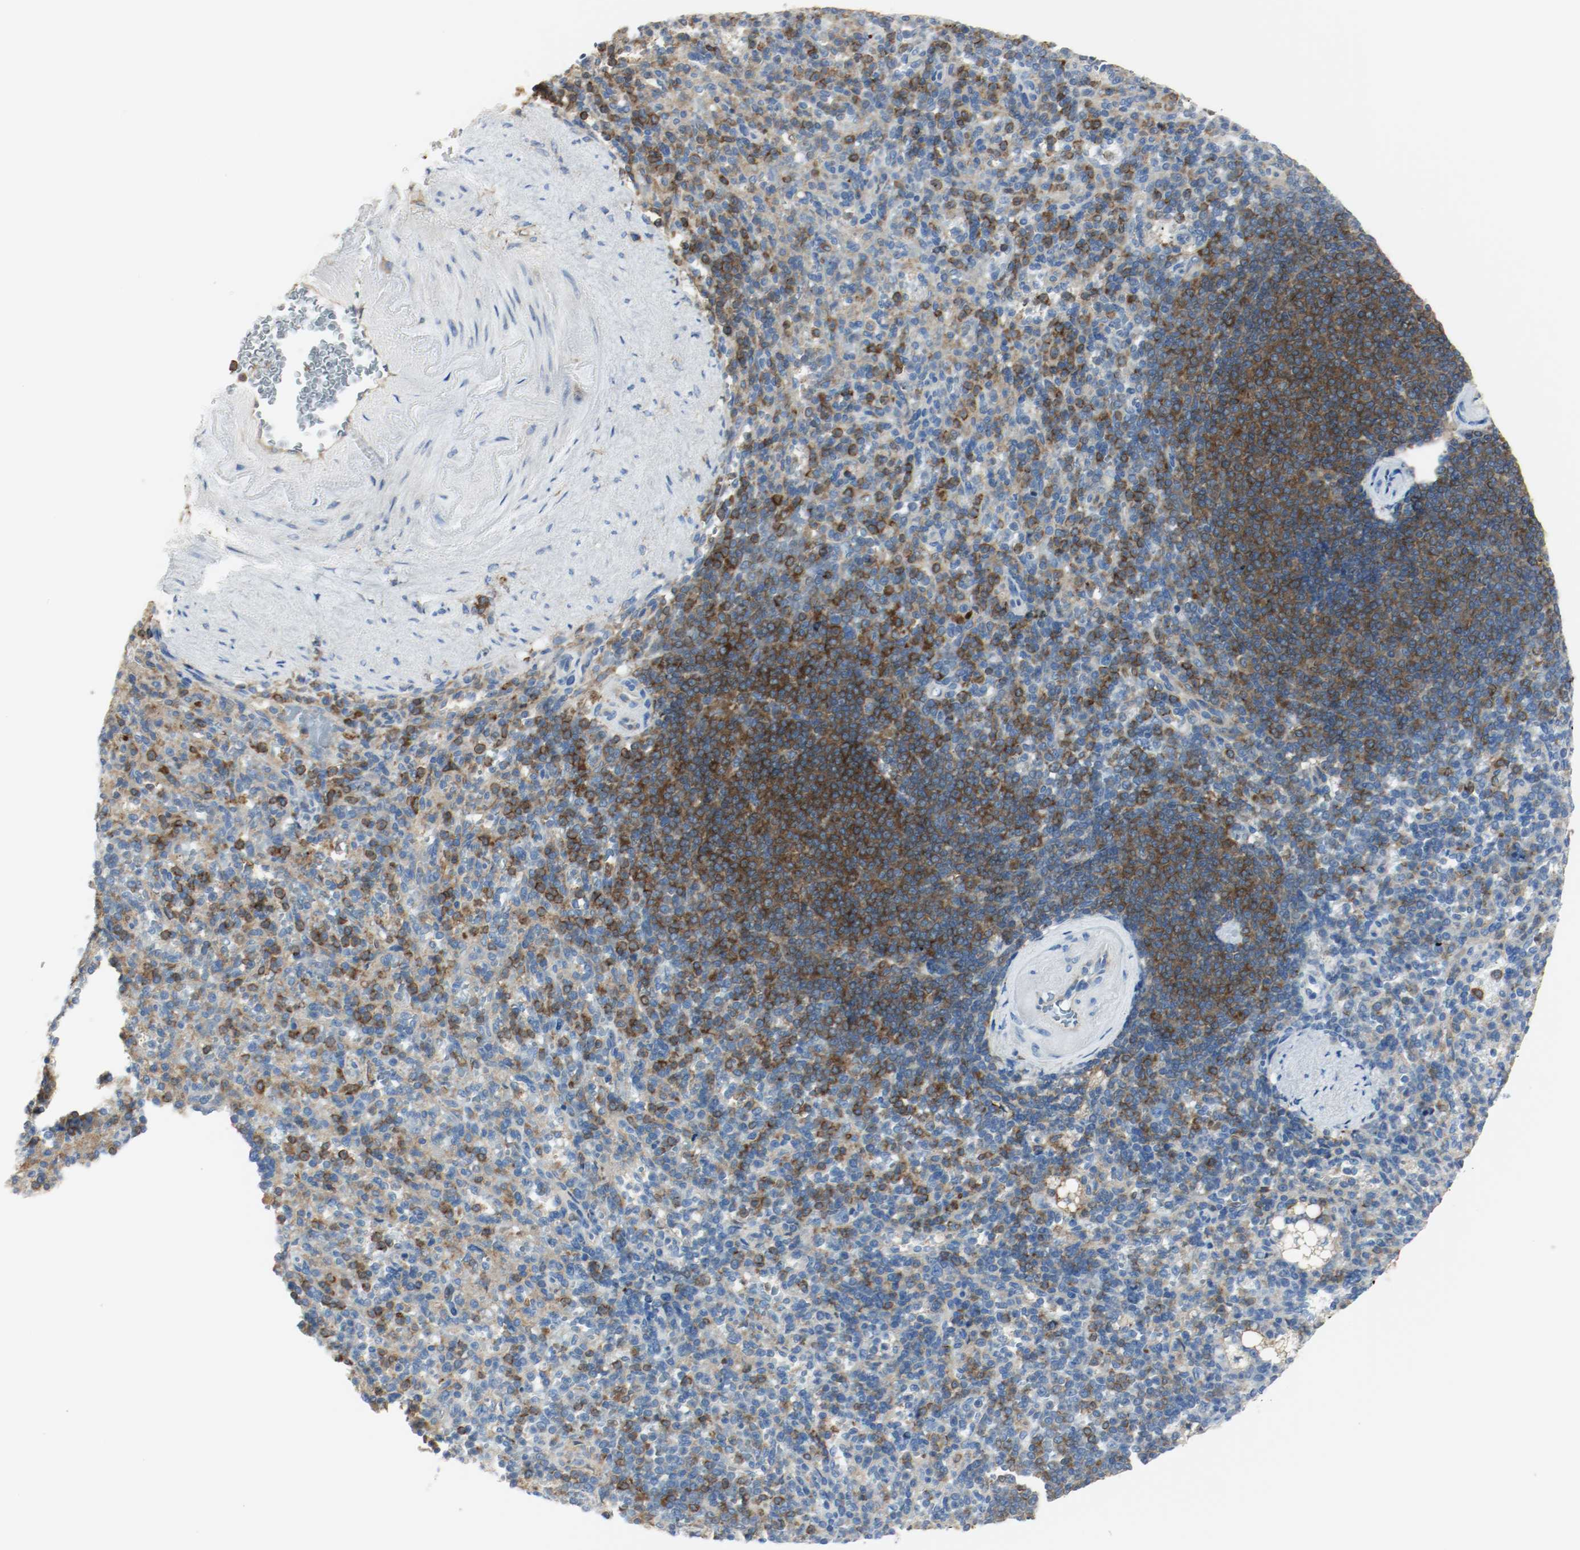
{"staining": {"intensity": "moderate", "quantity": "25%-75%", "location": "cytoplasmic/membranous"}, "tissue": "spleen", "cell_type": "Cells in red pulp", "image_type": "normal", "snomed": [{"axis": "morphology", "description": "Normal tissue, NOS"}, {"axis": "topography", "description": "Spleen"}], "caption": "The image reveals immunohistochemical staining of unremarkable spleen. There is moderate cytoplasmic/membranous staining is seen in about 25%-75% of cells in red pulp.", "gene": "ARPC1B", "patient": {"sex": "female", "age": 74}}